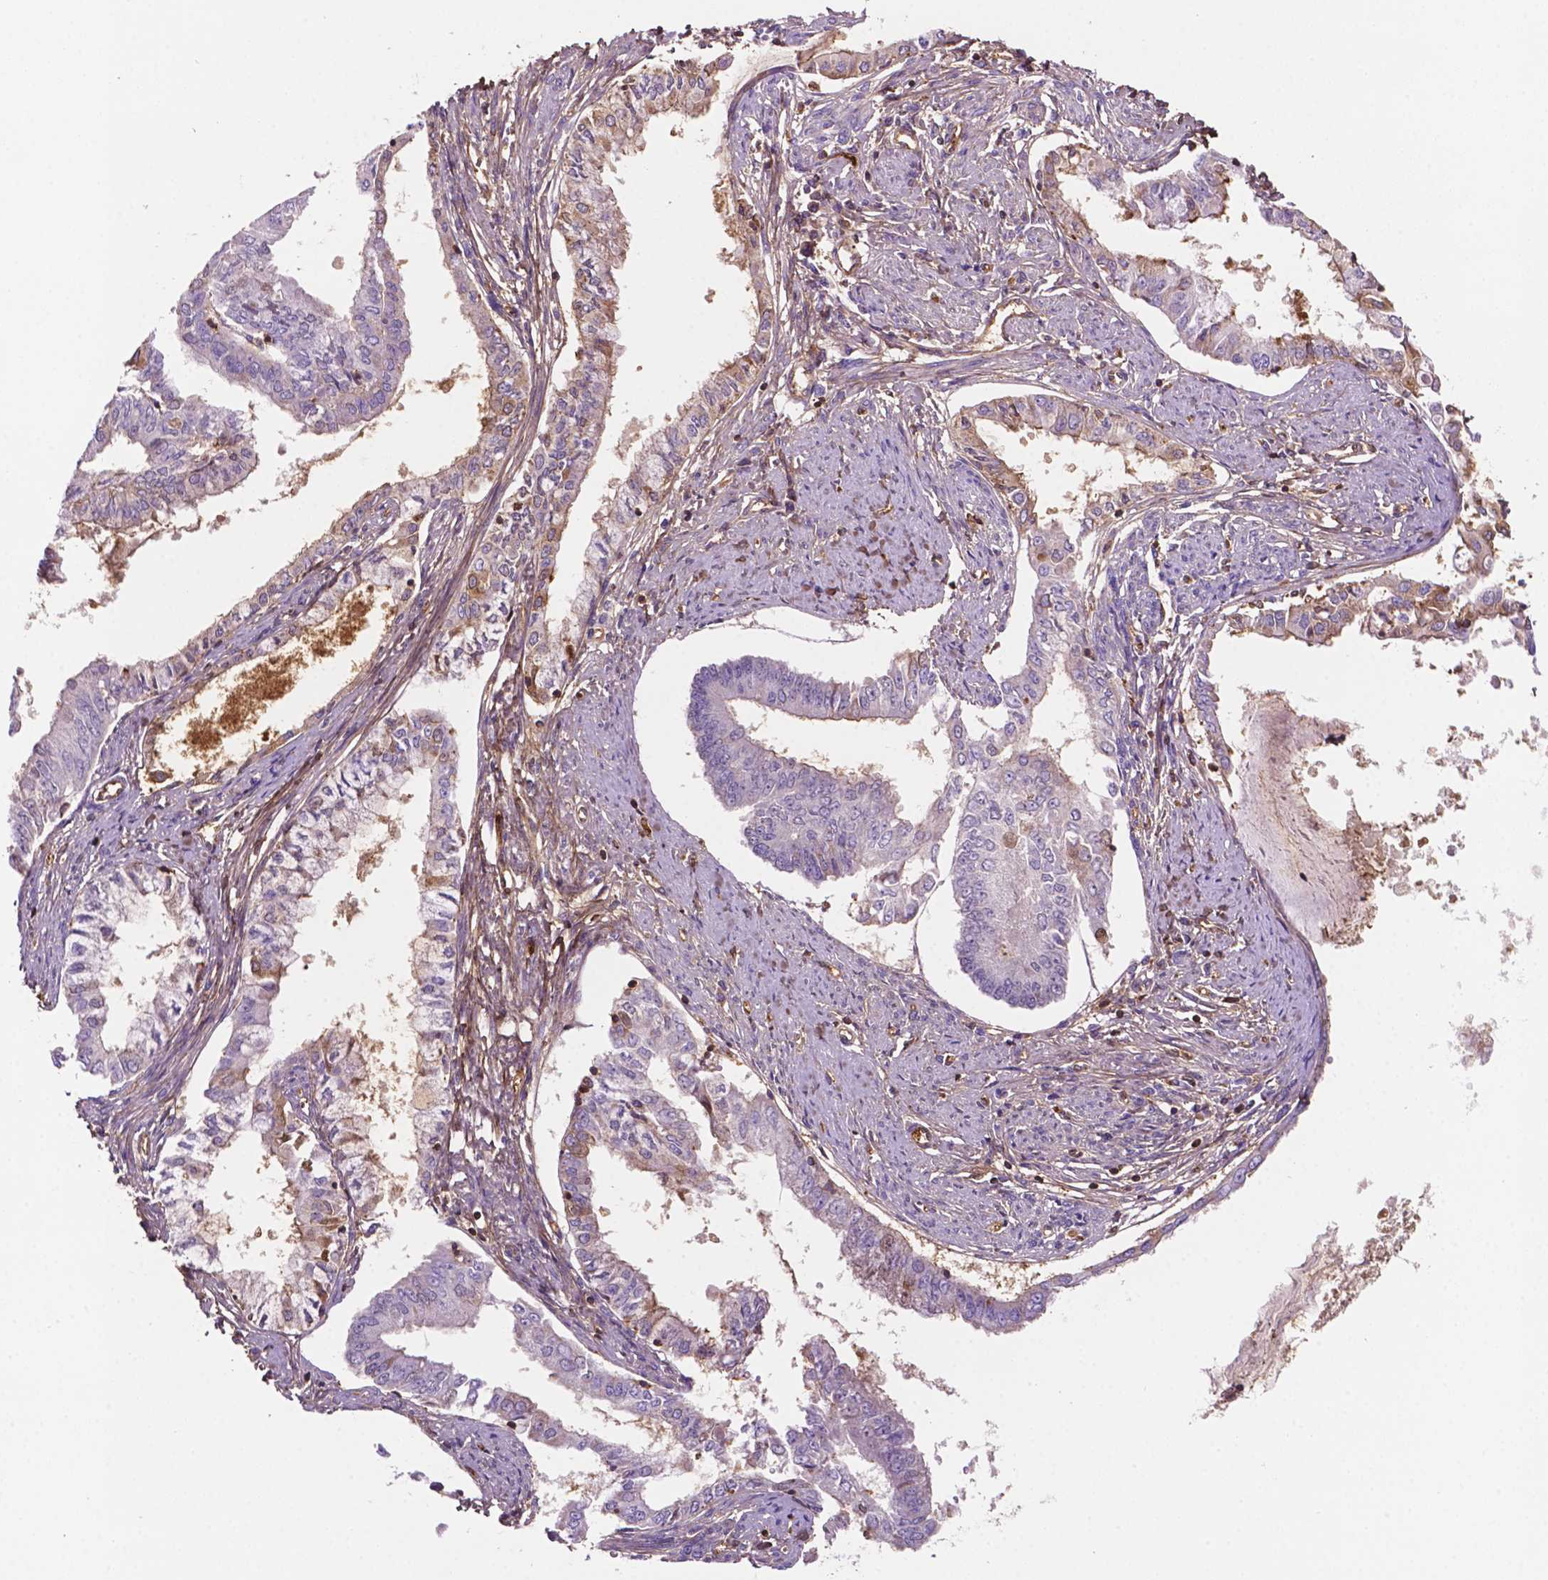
{"staining": {"intensity": "moderate", "quantity": "<25%", "location": "cytoplasmic/membranous"}, "tissue": "endometrial cancer", "cell_type": "Tumor cells", "image_type": "cancer", "snomed": [{"axis": "morphology", "description": "Adenocarcinoma, NOS"}, {"axis": "topography", "description": "Endometrium"}], "caption": "The histopathology image demonstrates staining of endometrial cancer (adenocarcinoma), revealing moderate cytoplasmic/membranous protein positivity (brown color) within tumor cells. (IHC, brightfield microscopy, high magnification).", "gene": "DCN", "patient": {"sex": "female", "age": 76}}